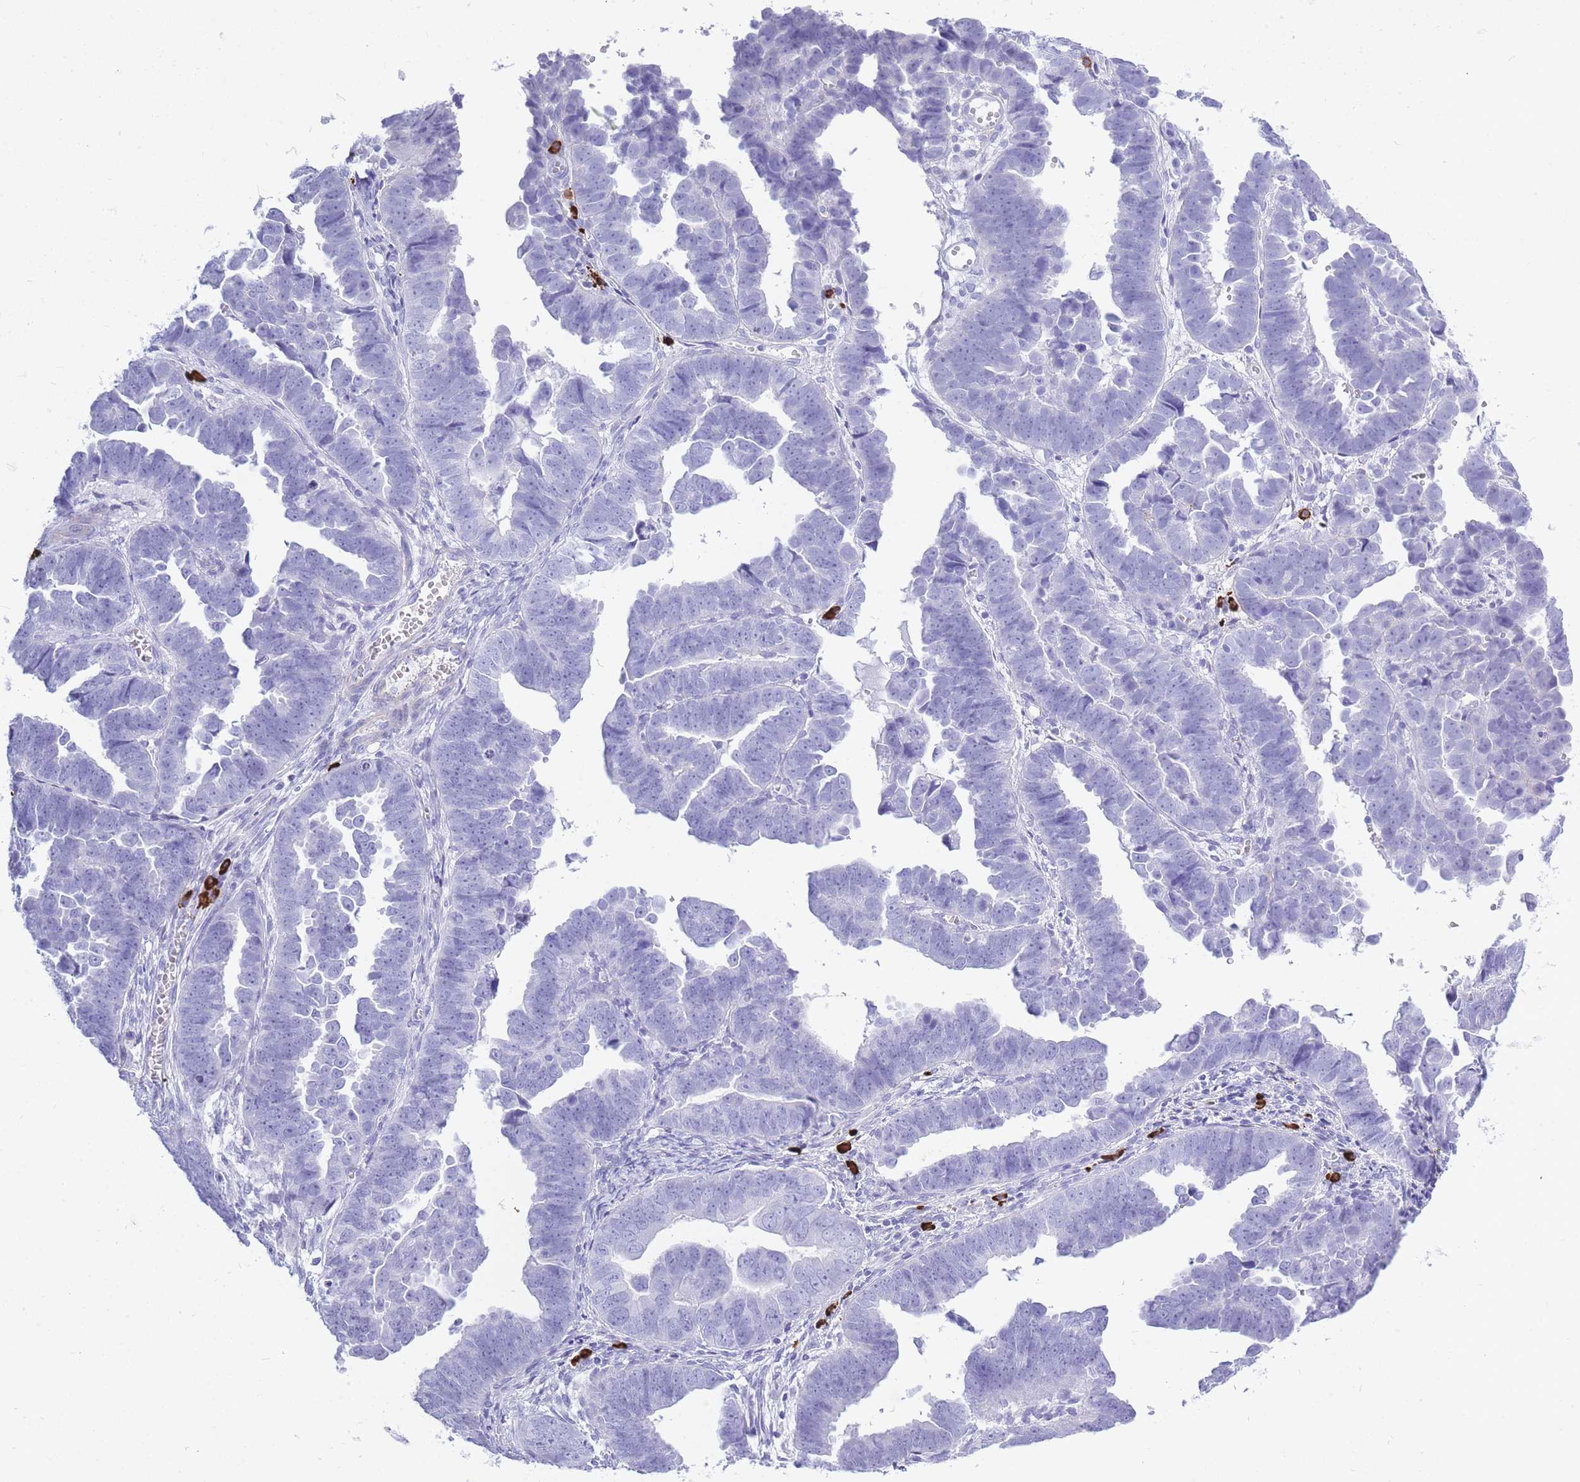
{"staining": {"intensity": "negative", "quantity": "none", "location": "none"}, "tissue": "endometrial cancer", "cell_type": "Tumor cells", "image_type": "cancer", "snomed": [{"axis": "morphology", "description": "Adenocarcinoma, NOS"}, {"axis": "topography", "description": "Endometrium"}], "caption": "DAB (3,3'-diaminobenzidine) immunohistochemical staining of endometrial adenocarcinoma reveals no significant expression in tumor cells. The staining was performed using DAB (3,3'-diaminobenzidine) to visualize the protein expression in brown, while the nuclei were stained in blue with hematoxylin (Magnification: 20x).", "gene": "ZFP62", "patient": {"sex": "female", "age": 75}}